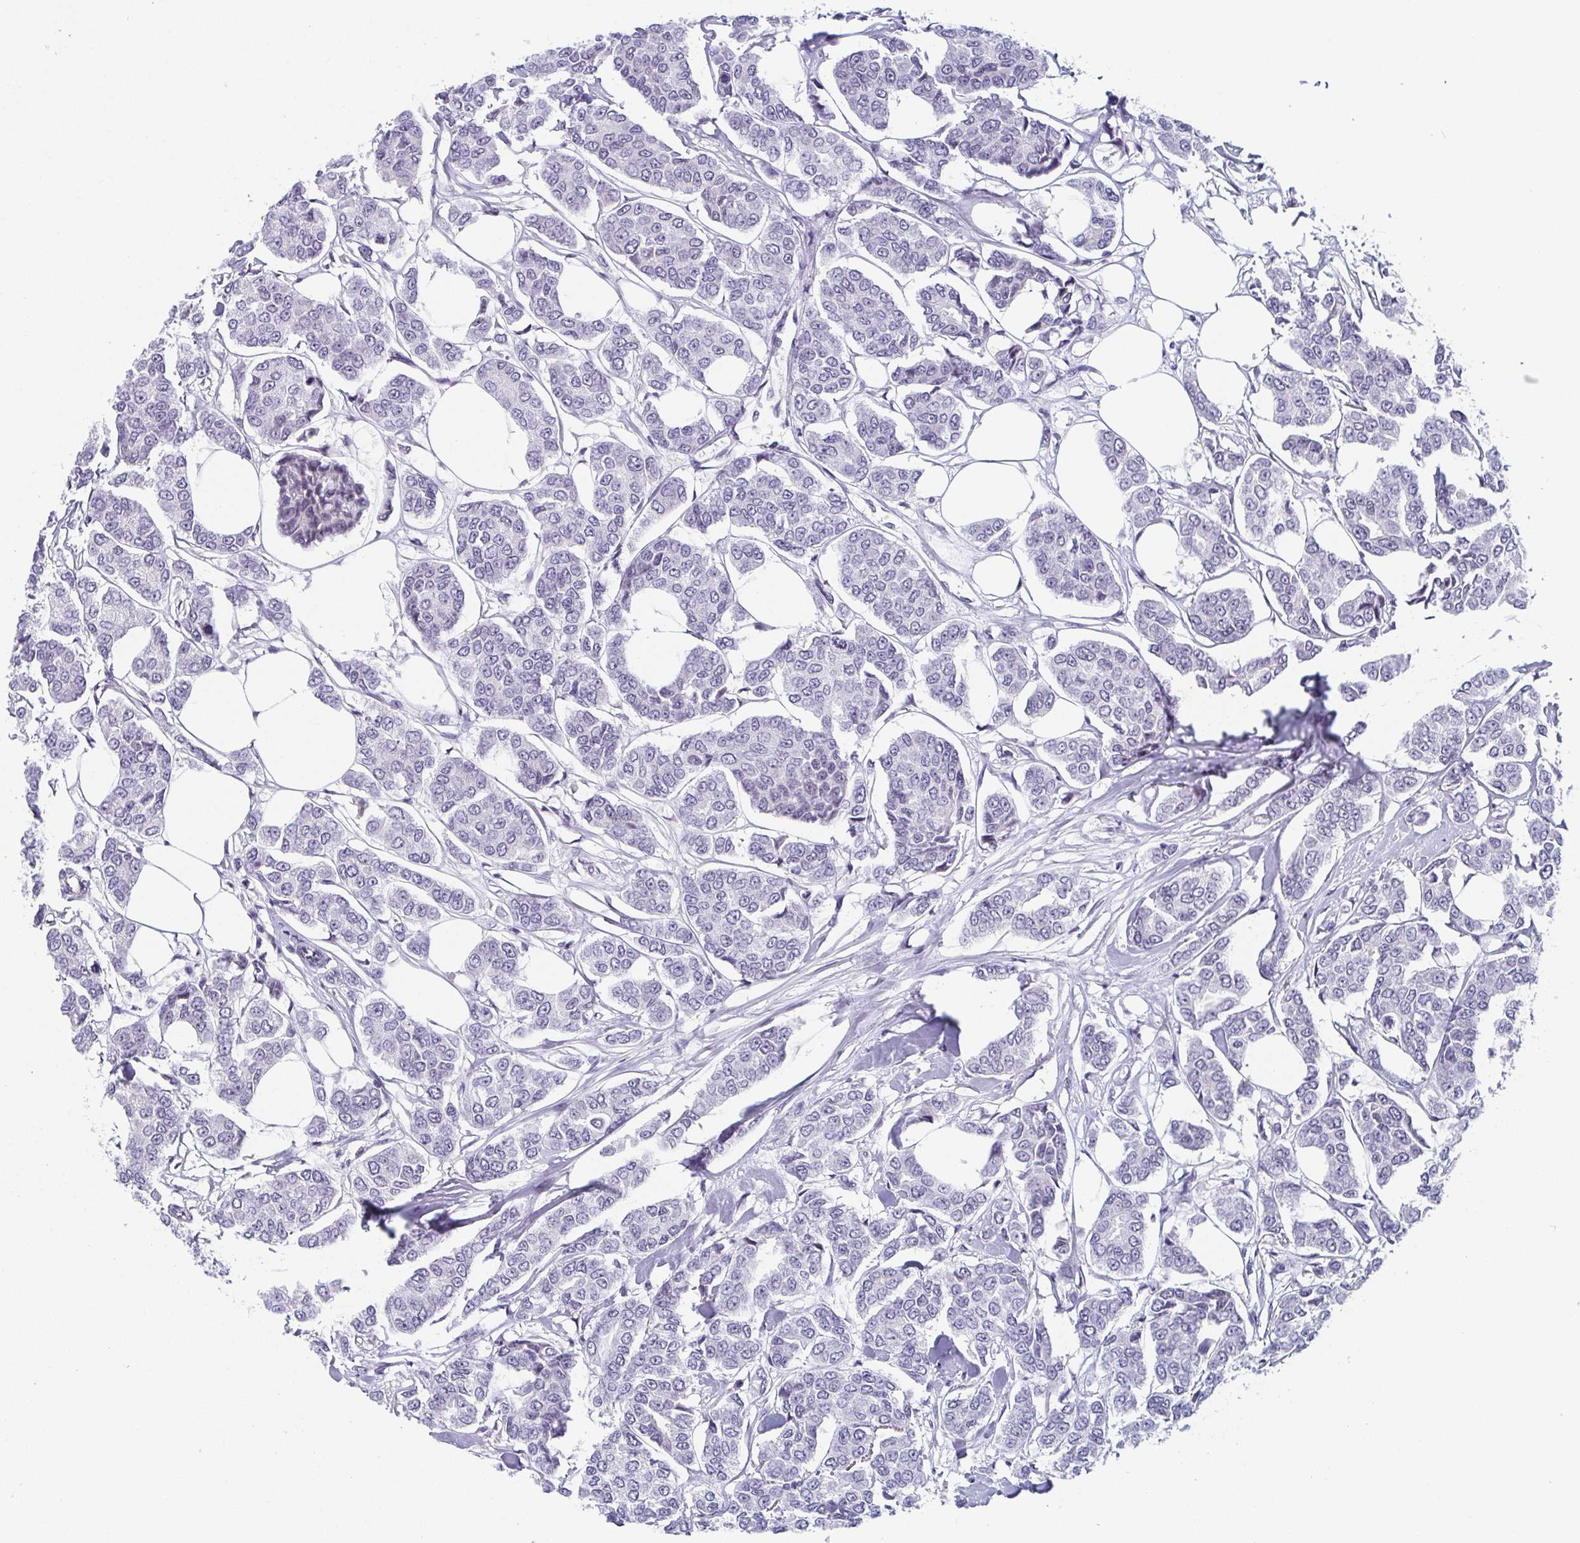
{"staining": {"intensity": "negative", "quantity": "none", "location": "none"}, "tissue": "breast cancer", "cell_type": "Tumor cells", "image_type": "cancer", "snomed": [{"axis": "morphology", "description": "Duct carcinoma"}, {"axis": "topography", "description": "Breast"}], "caption": "Immunohistochemistry (IHC) micrograph of neoplastic tissue: human breast cancer (invasive ductal carcinoma) stained with DAB (3,3'-diaminobenzidine) demonstrates no significant protein positivity in tumor cells. (Brightfield microscopy of DAB (3,3'-diaminobenzidine) IHC at high magnification).", "gene": "EXOSC7", "patient": {"sex": "female", "age": 94}}